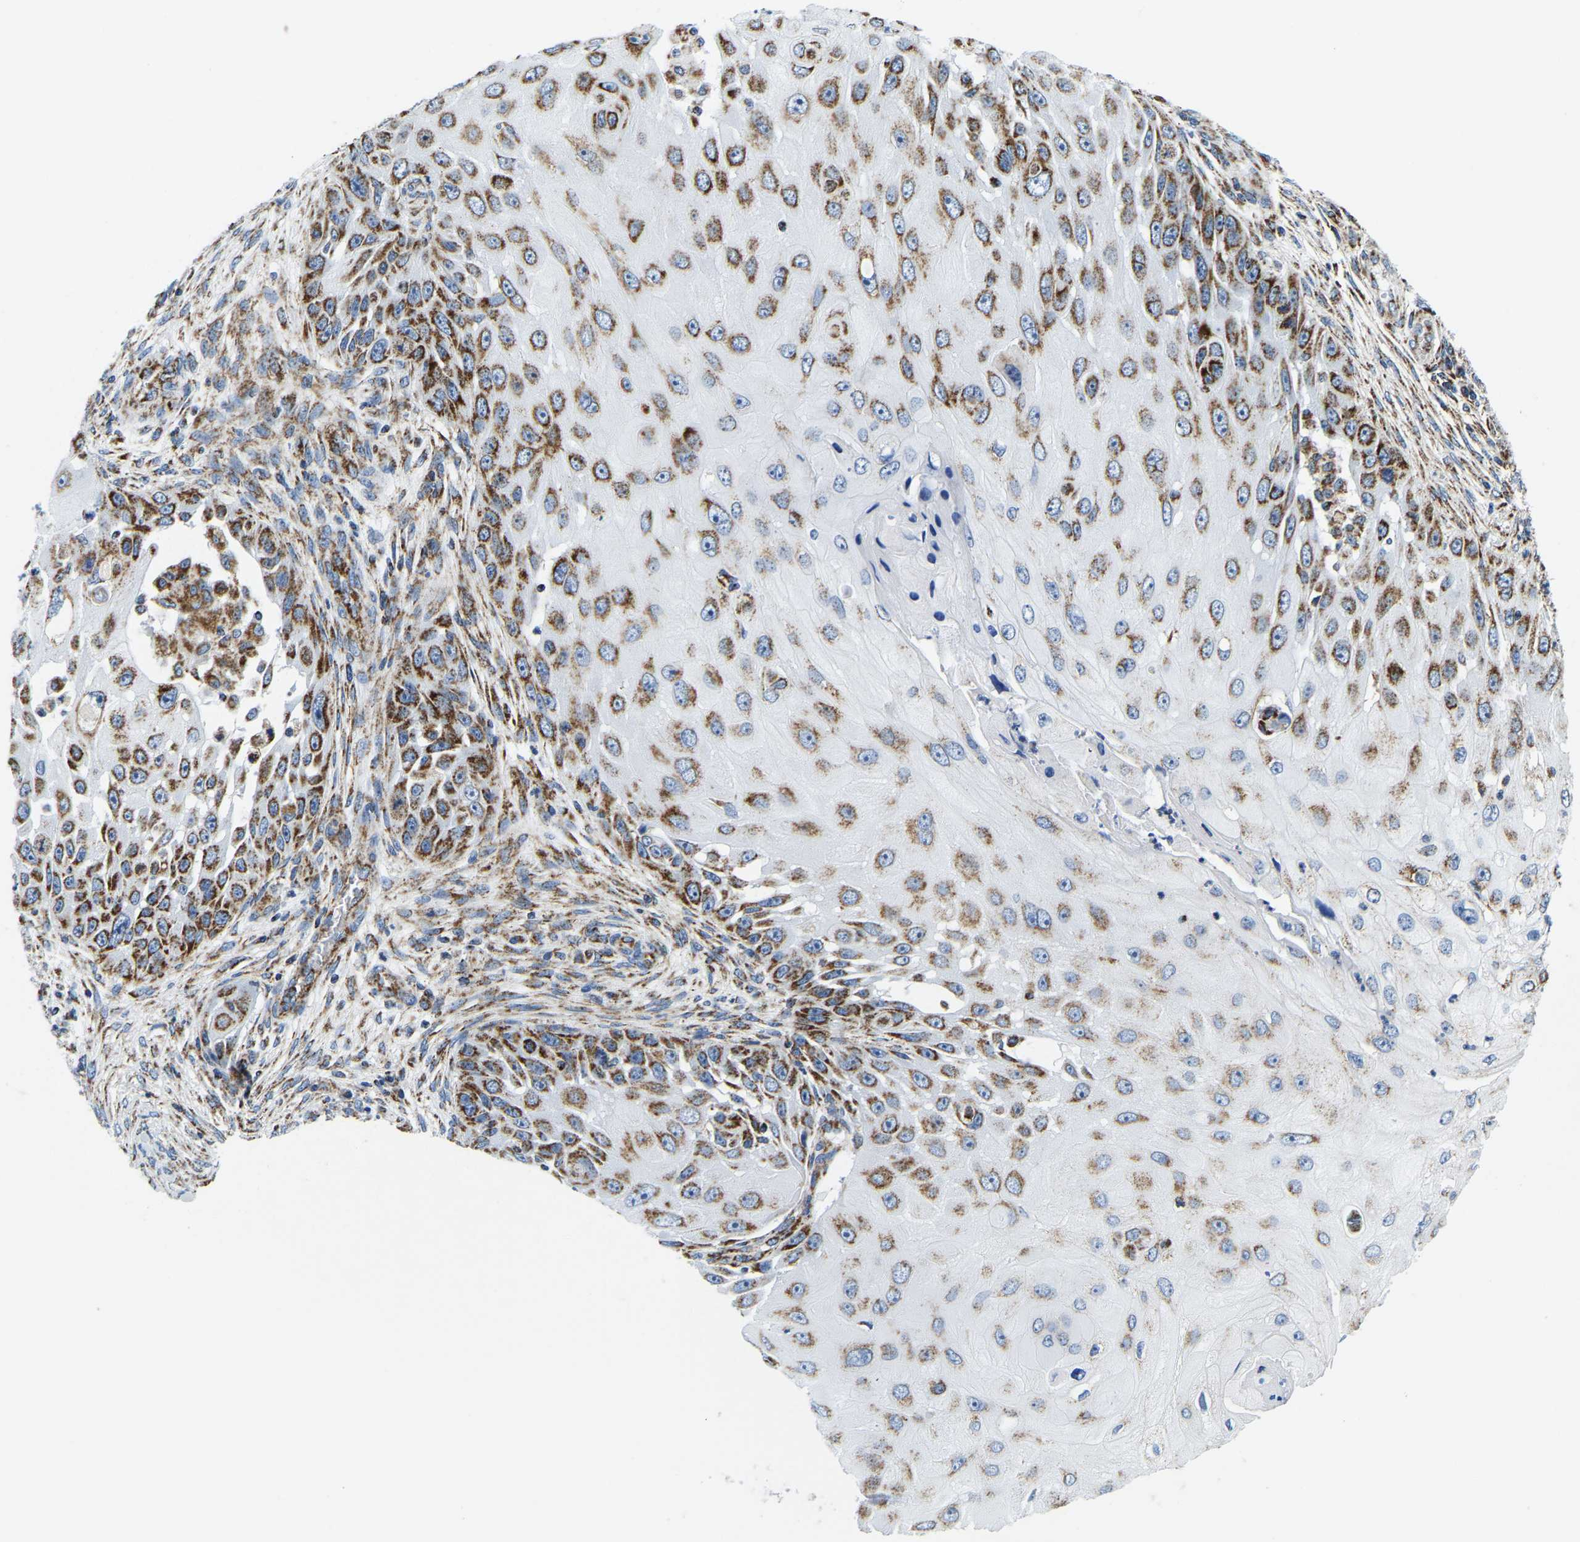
{"staining": {"intensity": "moderate", "quantity": ">75%", "location": "cytoplasmic/membranous"}, "tissue": "skin cancer", "cell_type": "Tumor cells", "image_type": "cancer", "snomed": [{"axis": "morphology", "description": "Squamous cell carcinoma, NOS"}, {"axis": "topography", "description": "Skin"}], "caption": "An image showing moderate cytoplasmic/membranous staining in about >75% of tumor cells in squamous cell carcinoma (skin), as visualized by brown immunohistochemical staining.", "gene": "SFXN1", "patient": {"sex": "female", "age": 44}}